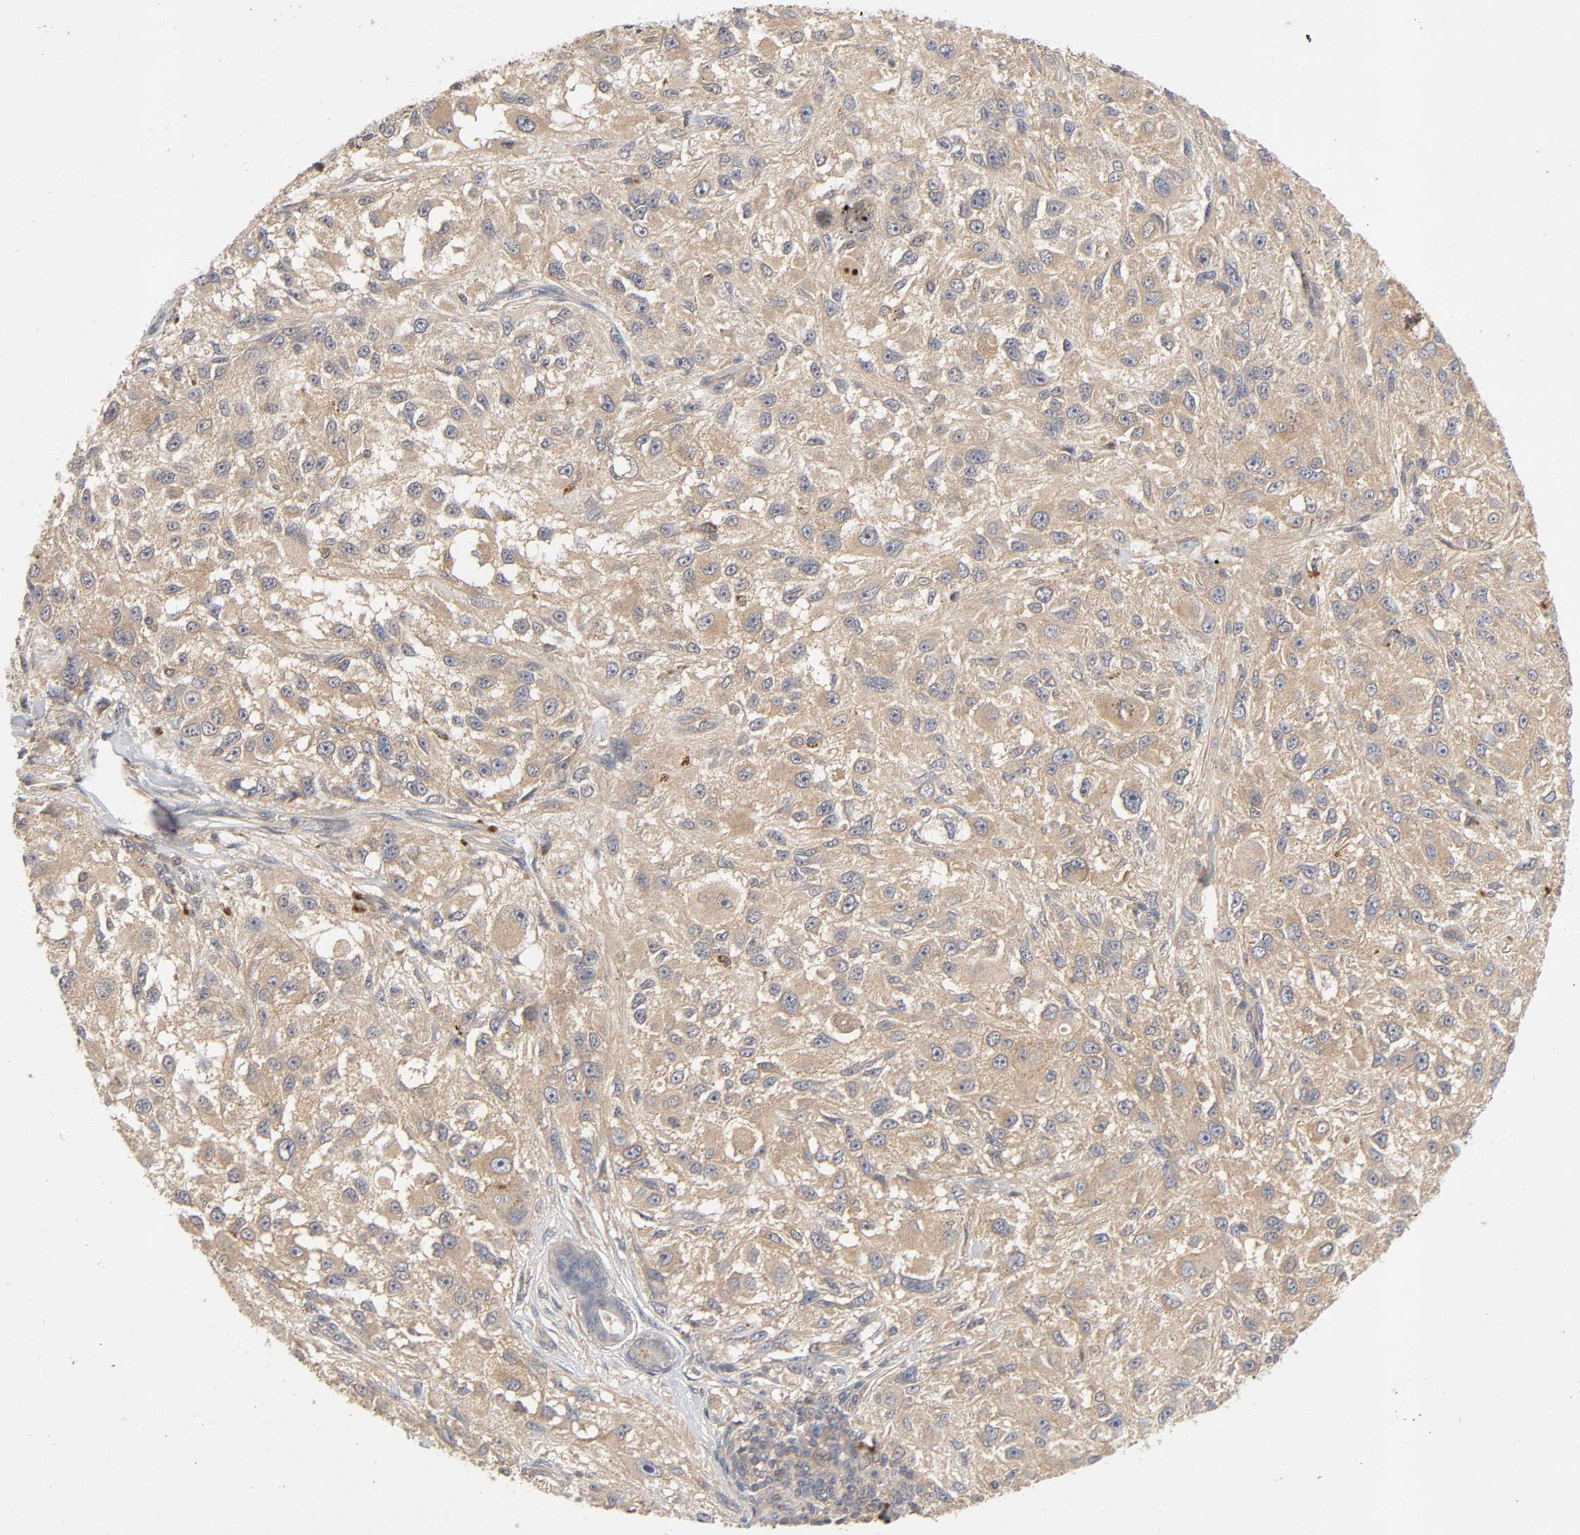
{"staining": {"intensity": "moderate", "quantity": ">75%", "location": "cytoplasmic/membranous"}, "tissue": "melanoma", "cell_type": "Tumor cells", "image_type": "cancer", "snomed": [{"axis": "morphology", "description": "Necrosis, NOS"}, {"axis": "morphology", "description": "Malignant melanoma, NOS"}, {"axis": "topography", "description": "Skin"}], "caption": "A high-resolution photomicrograph shows IHC staining of malignant melanoma, which displays moderate cytoplasmic/membranous positivity in about >75% of tumor cells. (Brightfield microscopy of DAB IHC at high magnification).", "gene": "CPB2", "patient": {"sex": "female", "age": 87}}